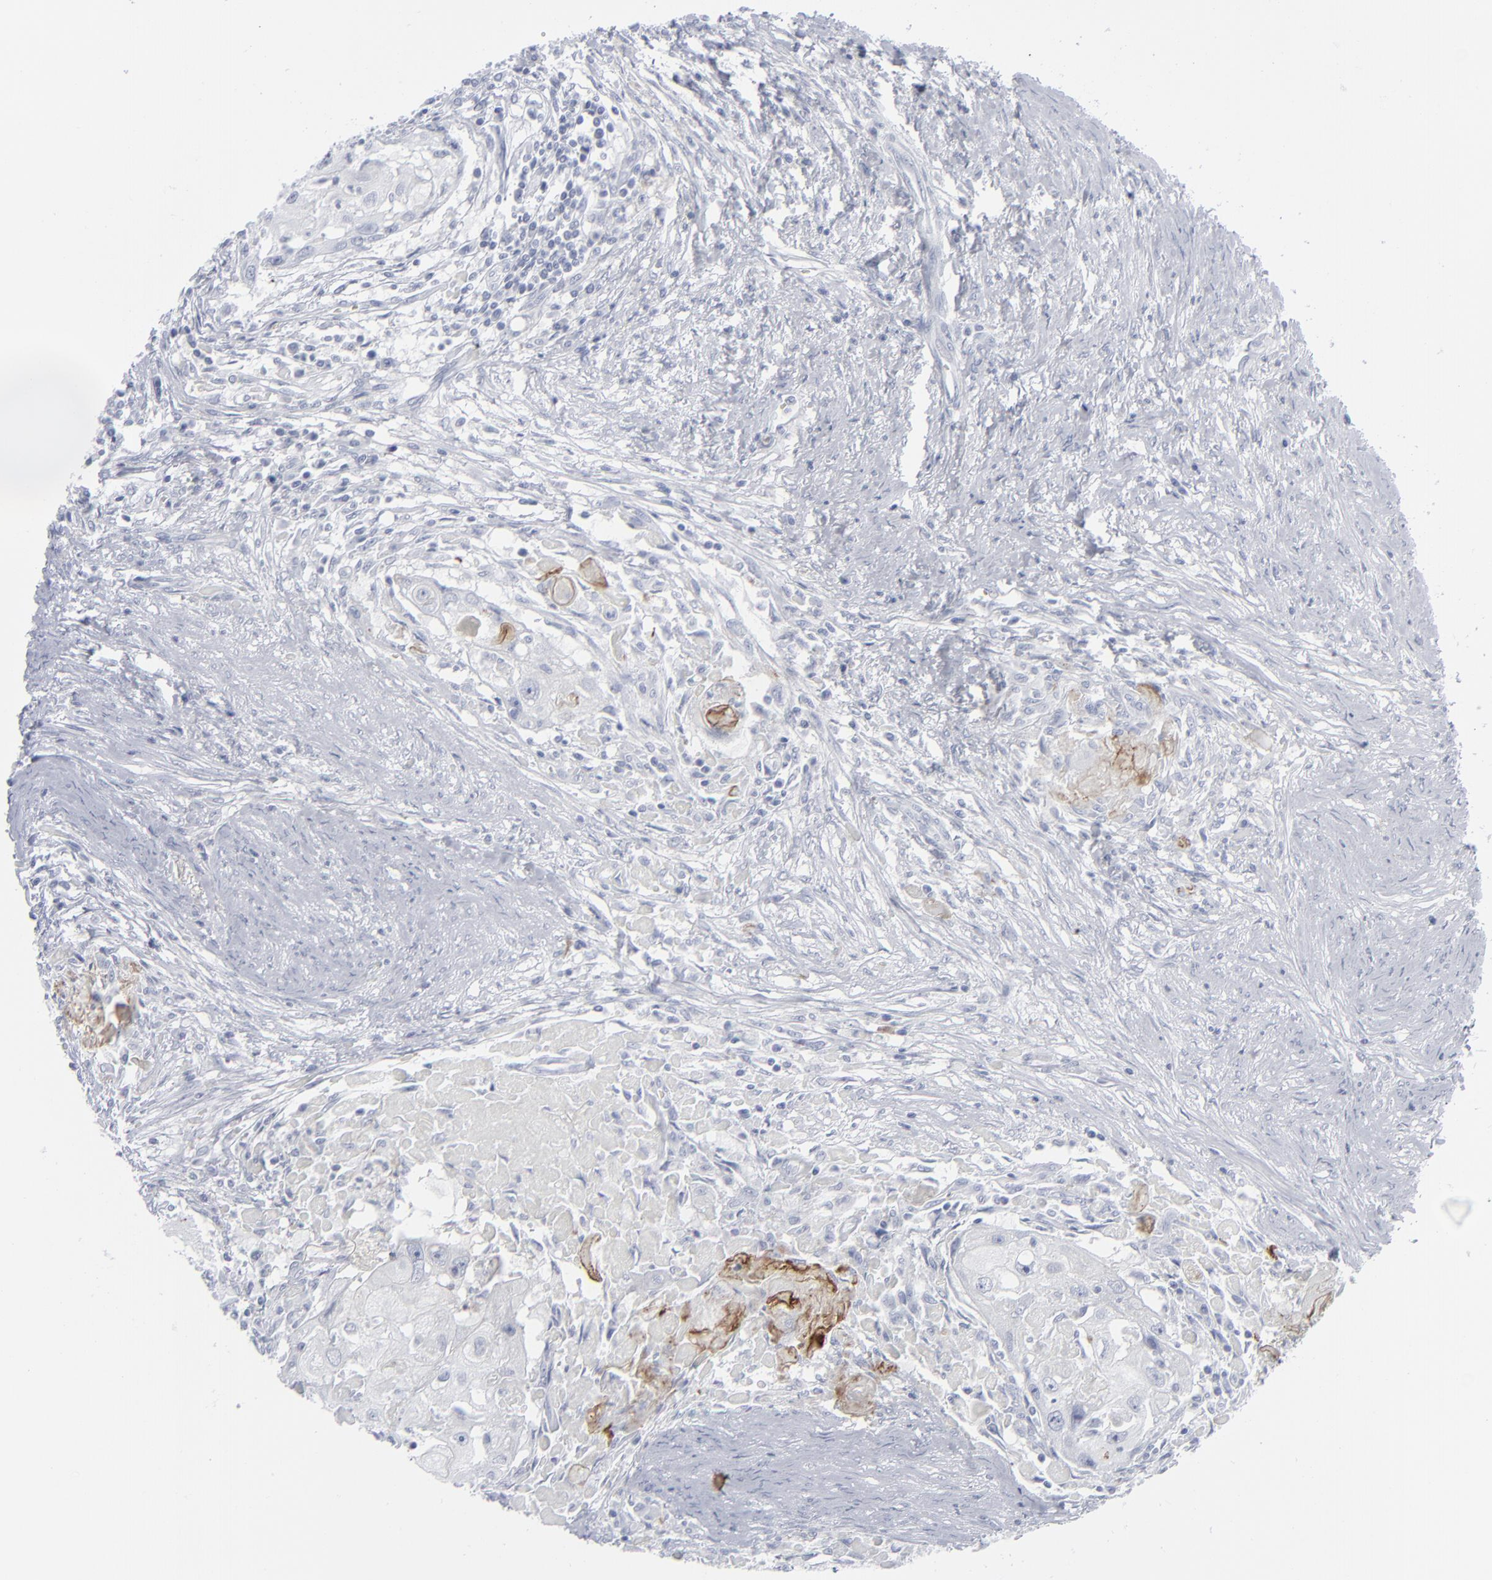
{"staining": {"intensity": "moderate", "quantity": "<25%", "location": "cytoplasmic/membranous"}, "tissue": "head and neck cancer", "cell_type": "Tumor cells", "image_type": "cancer", "snomed": [{"axis": "morphology", "description": "Squamous cell carcinoma, NOS"}, {"axis": "topography", "description": "Head-Neck"}], "caption": "About <25% of tumor cells in head and neck squamous cell carcinoma show moderate cytoplasmic/membranous protein expression as visualized by brown immunohistochemical staining.", "gene": "MSLN", "patient": {"sex": "male", "age": 64}}